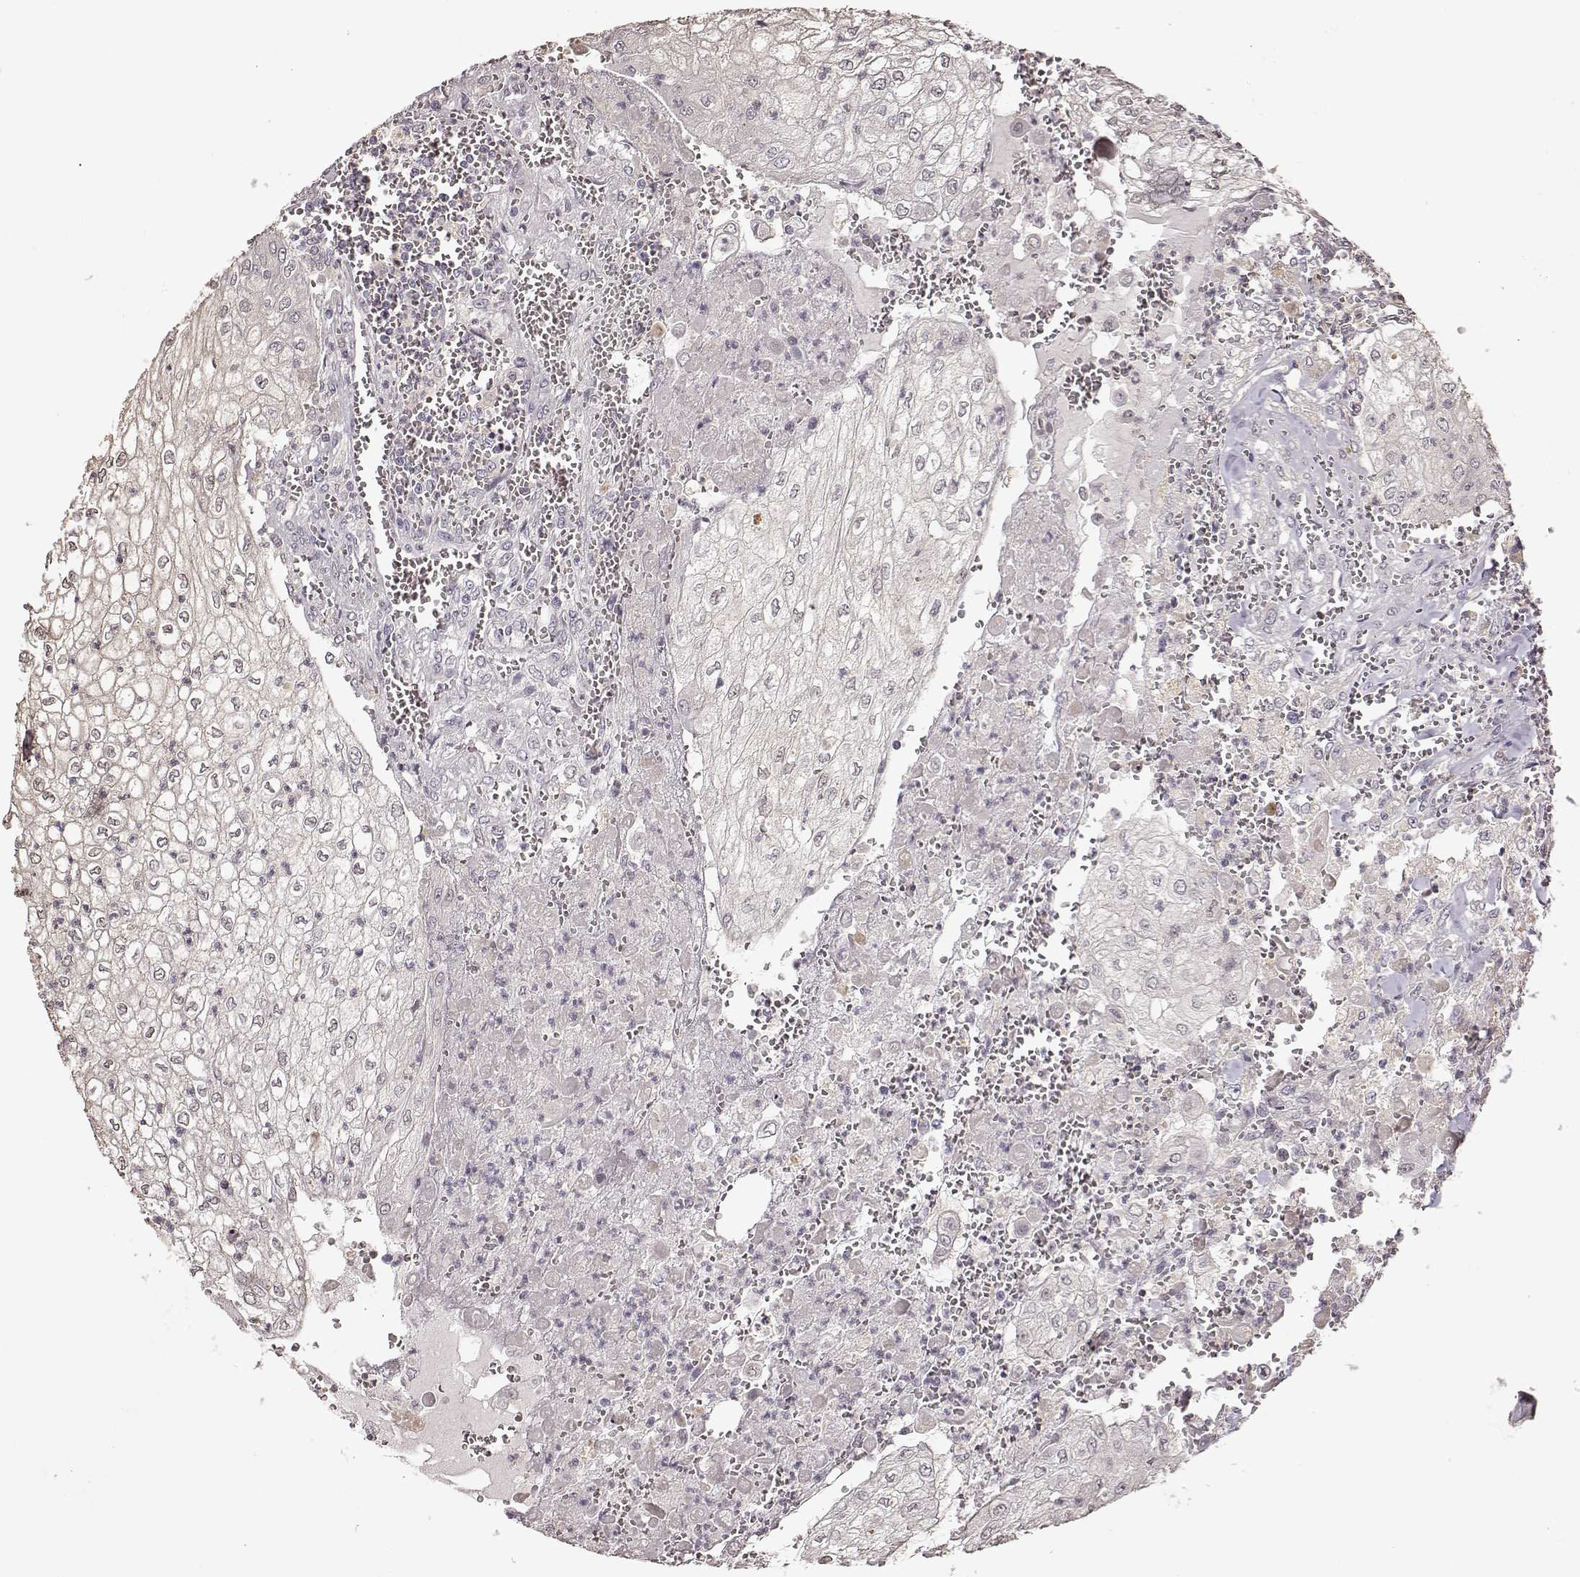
{"staining": {"intensity": "negative", "quantity": "none", "location": "none"}, "tissue": "urothelial cancer", "cell_type": "Tumor cells", "image_type": "cancer", "snomed": [{"axis": "morphology", "description": "Urothelial carcinoma, High grade"}, {"axis": "topography", "description": "Urinary bladder"}], "caption": "Urothelial cancer stained for a protein using IHC demonstrates no expression tumor cells.", "gene": "CRB1", "patient": {"sex": "male", "age": 62}}